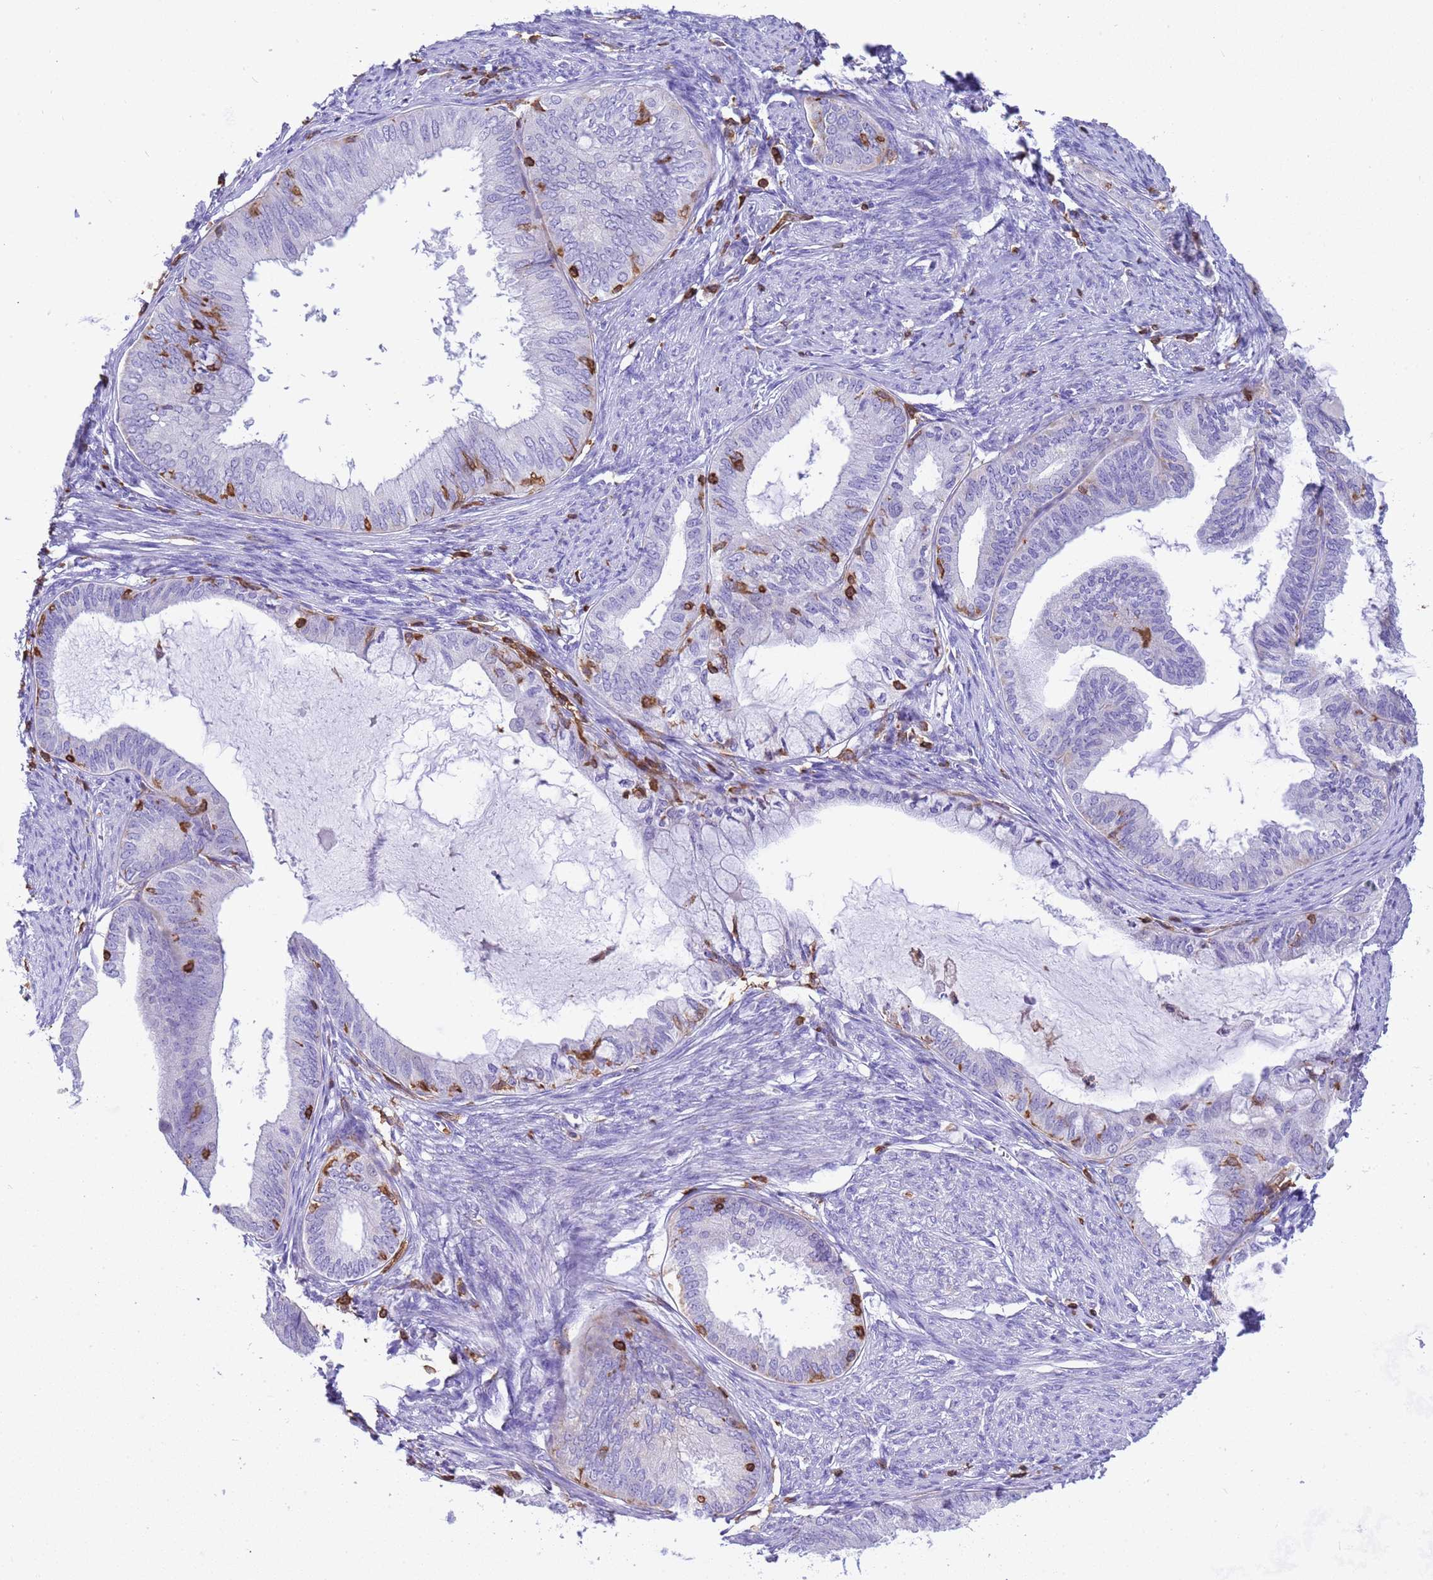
{"staining": {"intensity": "negative", "quantity": "none", "location": "none"}, "tissue": "endometrial cancer", "cell_type": "Tumor cells", "image_type": "cancer", "snomed": [{"axis": "morphology", "description": "Adenocarcinoma, NOS"}, {"axis": "topography", "description": "Endometrium"}], "caption": "IHC histopathology image of endometrial adenocarcinoma stained for a protein (brown), which displays no staining in tumor cells.", "gene": "IRF5", "patient": {"sex": "female", "age": 86}}